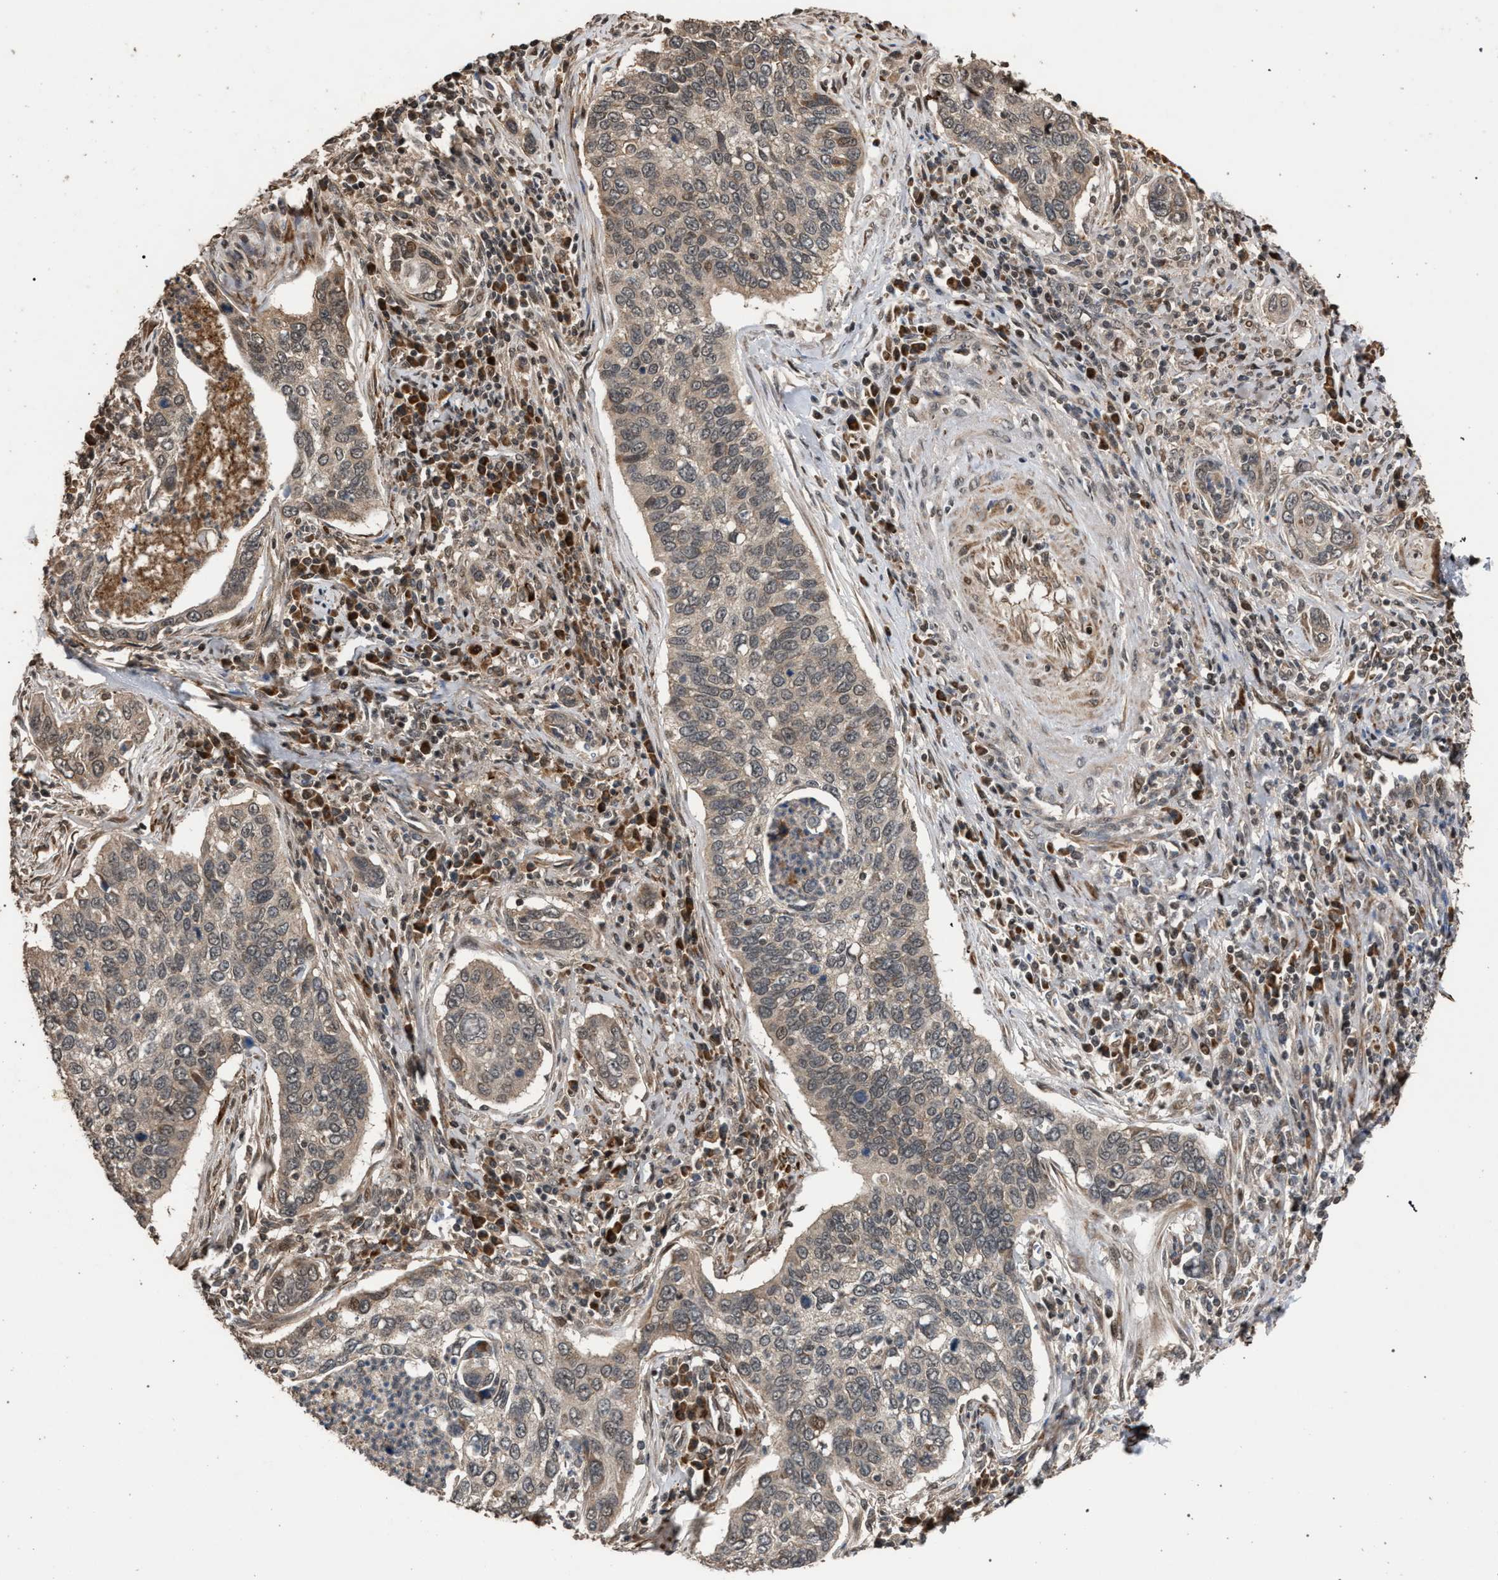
{"staining": {"intensity": "weak", "quantity": "25%-75%", "location": "cytoplasmic/membranous"}, "tissue": "cervical cancer", "cell_type": "Tumor cells", "image_type": "cancer", "snomed": [{"axis": "morphology", "description": "Squamous cell carcinoma, NOS"}, {"axis": "topography", "description": "Cervix"}], "caption": "The immunohistochemical stain labels weak cytoplasmic/membranous staining in tumor cells of squamous cell carcinoma (cervical) tissue. Using DAB (brown) and hematoxylin (blue) stains, captured at high magnification using brightfield microscopy.", "gene": "NAA35", "patient": {"sex": "female", "age": 53}}